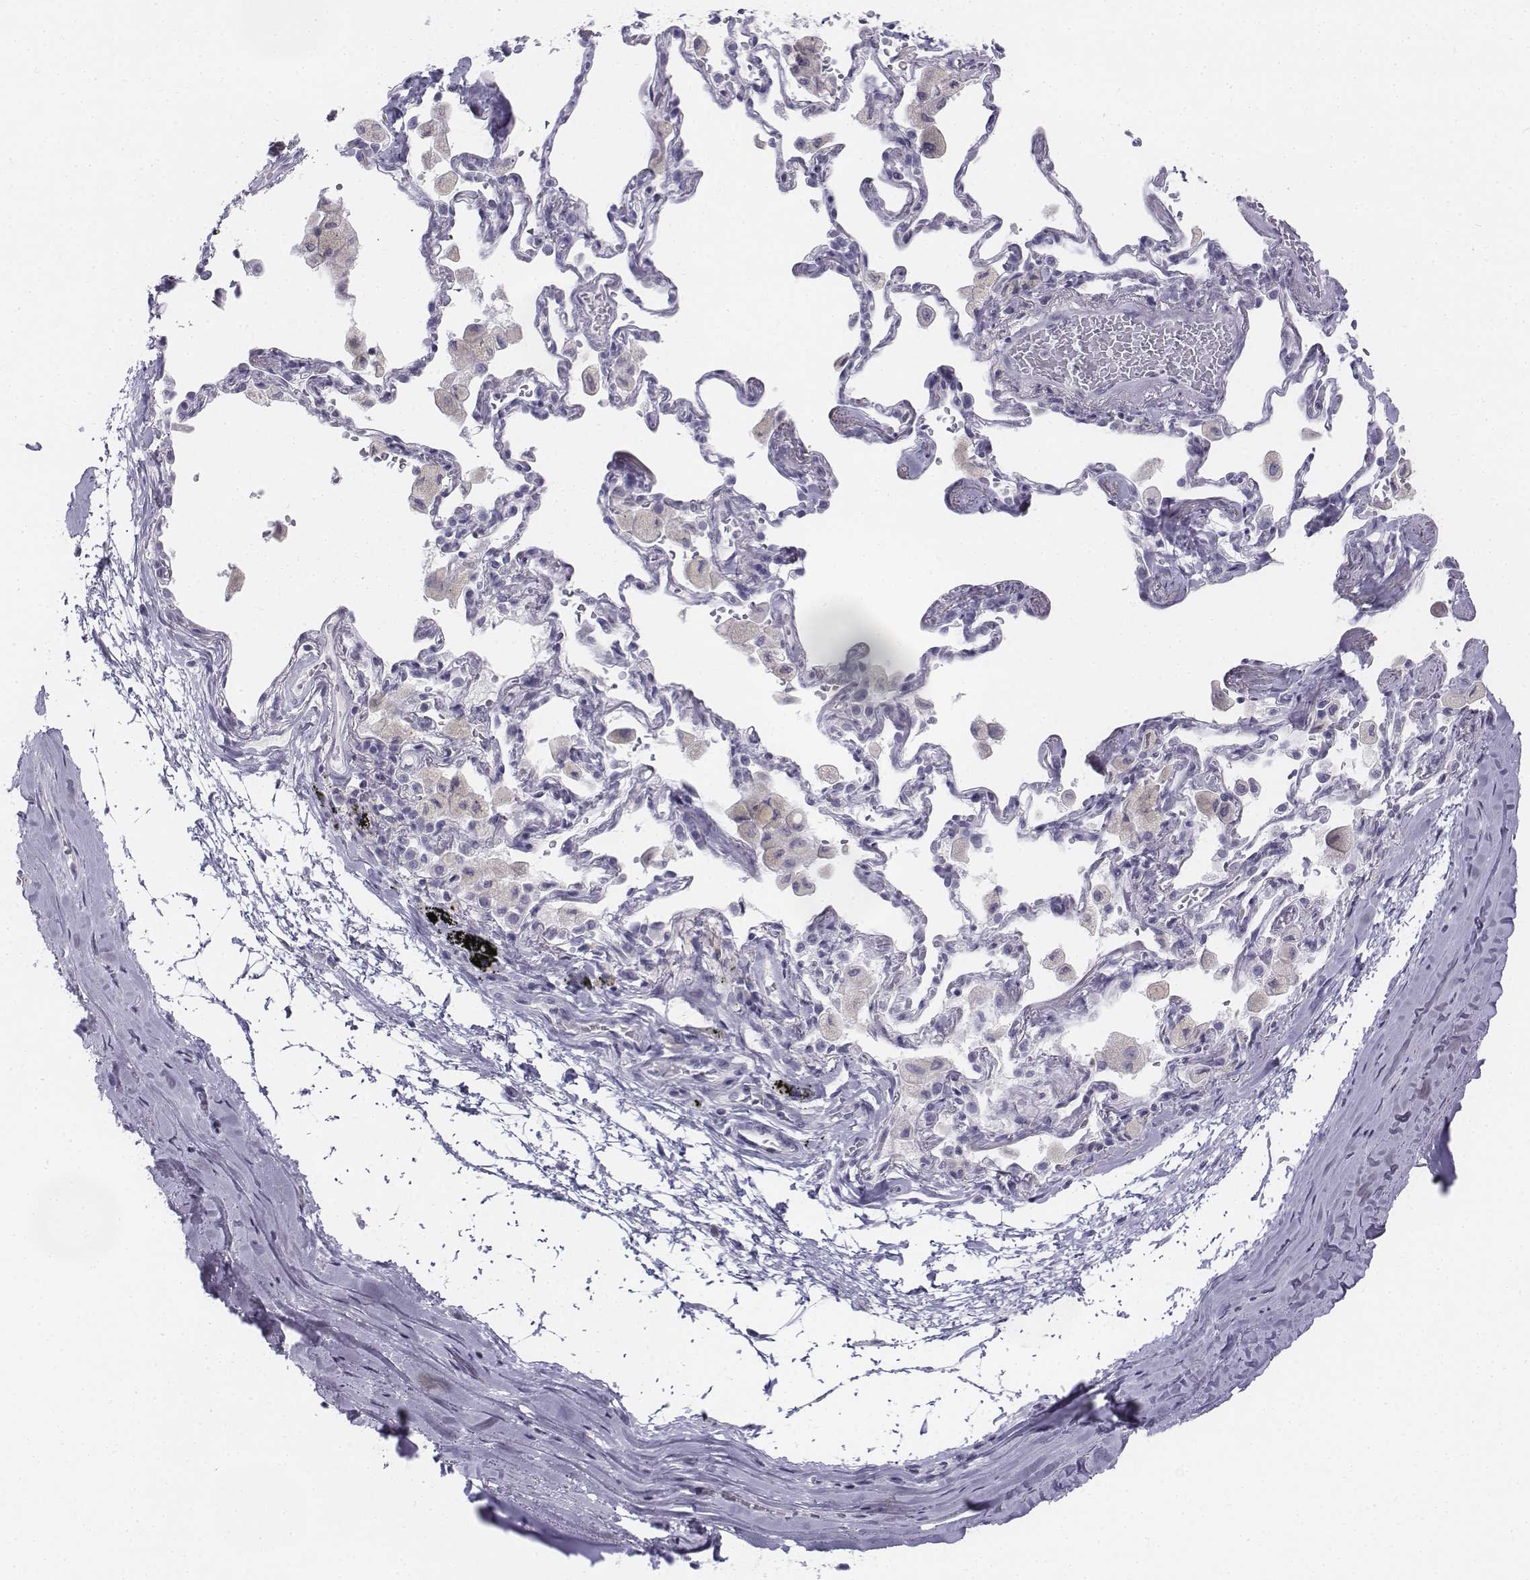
{"staining": {"intensity": "negative", "quantity": "none", "location": "none"}, "tissue": "adipose tissue", "cell_type": "Adipocytes", "image_type": "normal", "snomed": [{"axis": "morphology", "description": "Normal tissue, NOS"}, {"axis": "topography", "description": "Cartilage tissue"}, {"axis": "topography", "description": "Bronchus"}], "caption": "Adipose tissue stained for a protein using immunohistochemistry (IHC) exhibits no positivity adipocytes.", "gene": "TH", "patient": {"sex": "male", "age": 64}}